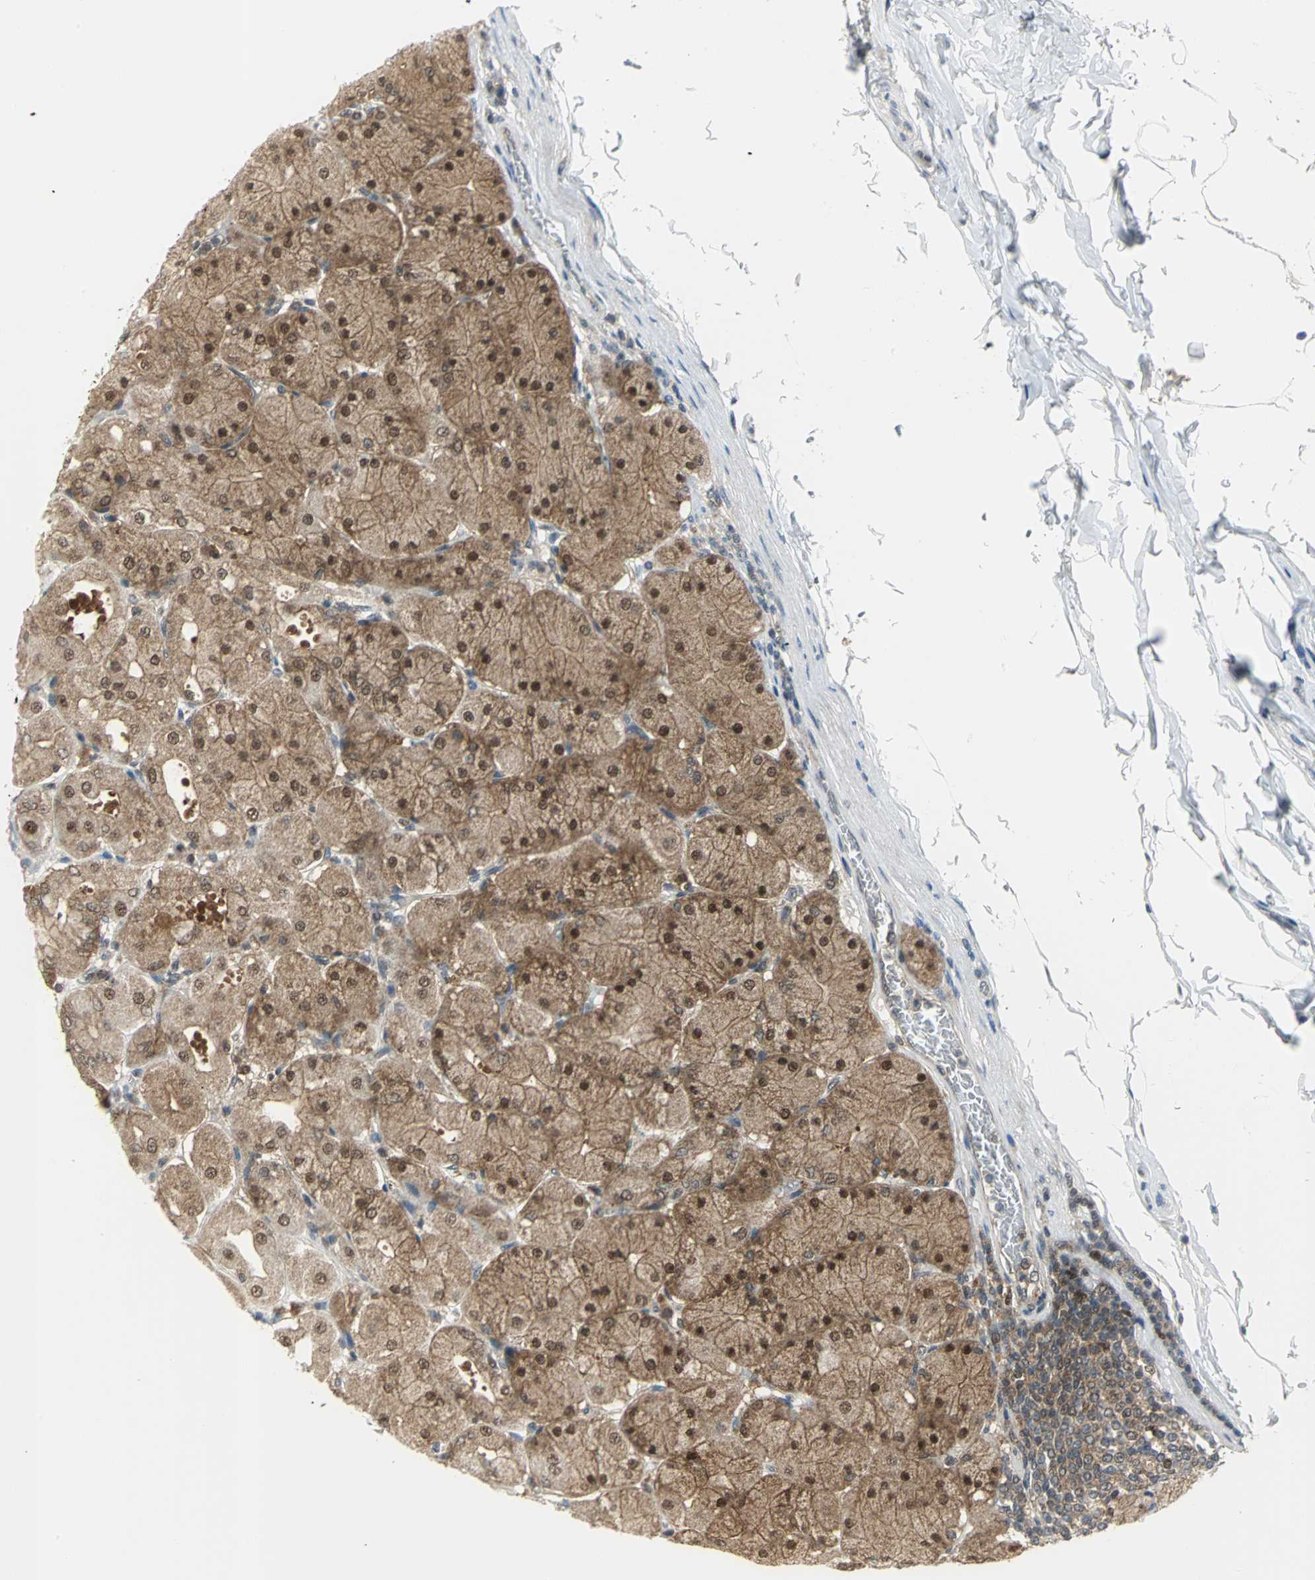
{"staining": {"intensity": "moderate", "quantity": ">75%", "location": "cytoplasmic/membranous,nuclear"}, "tissue": "stomach", "cell_type": "Glandular cells", "image_type": "normal", "snomed": [{"axis": "morphology", "description": "Normal tissue, NOS"}, {"axis": "topography", "description": "Stomach, upper"}], "caption": "A micrograph of human stomach stained for a protein demonstrates moderate cytoplasmic/membranous,nuclear brown staining in glandular cells. (DAB IHC, brown staining for protein, blue staining for nuclei).", "gene": "PSMA4", "patient": {"sex": "female", "age": 56}}